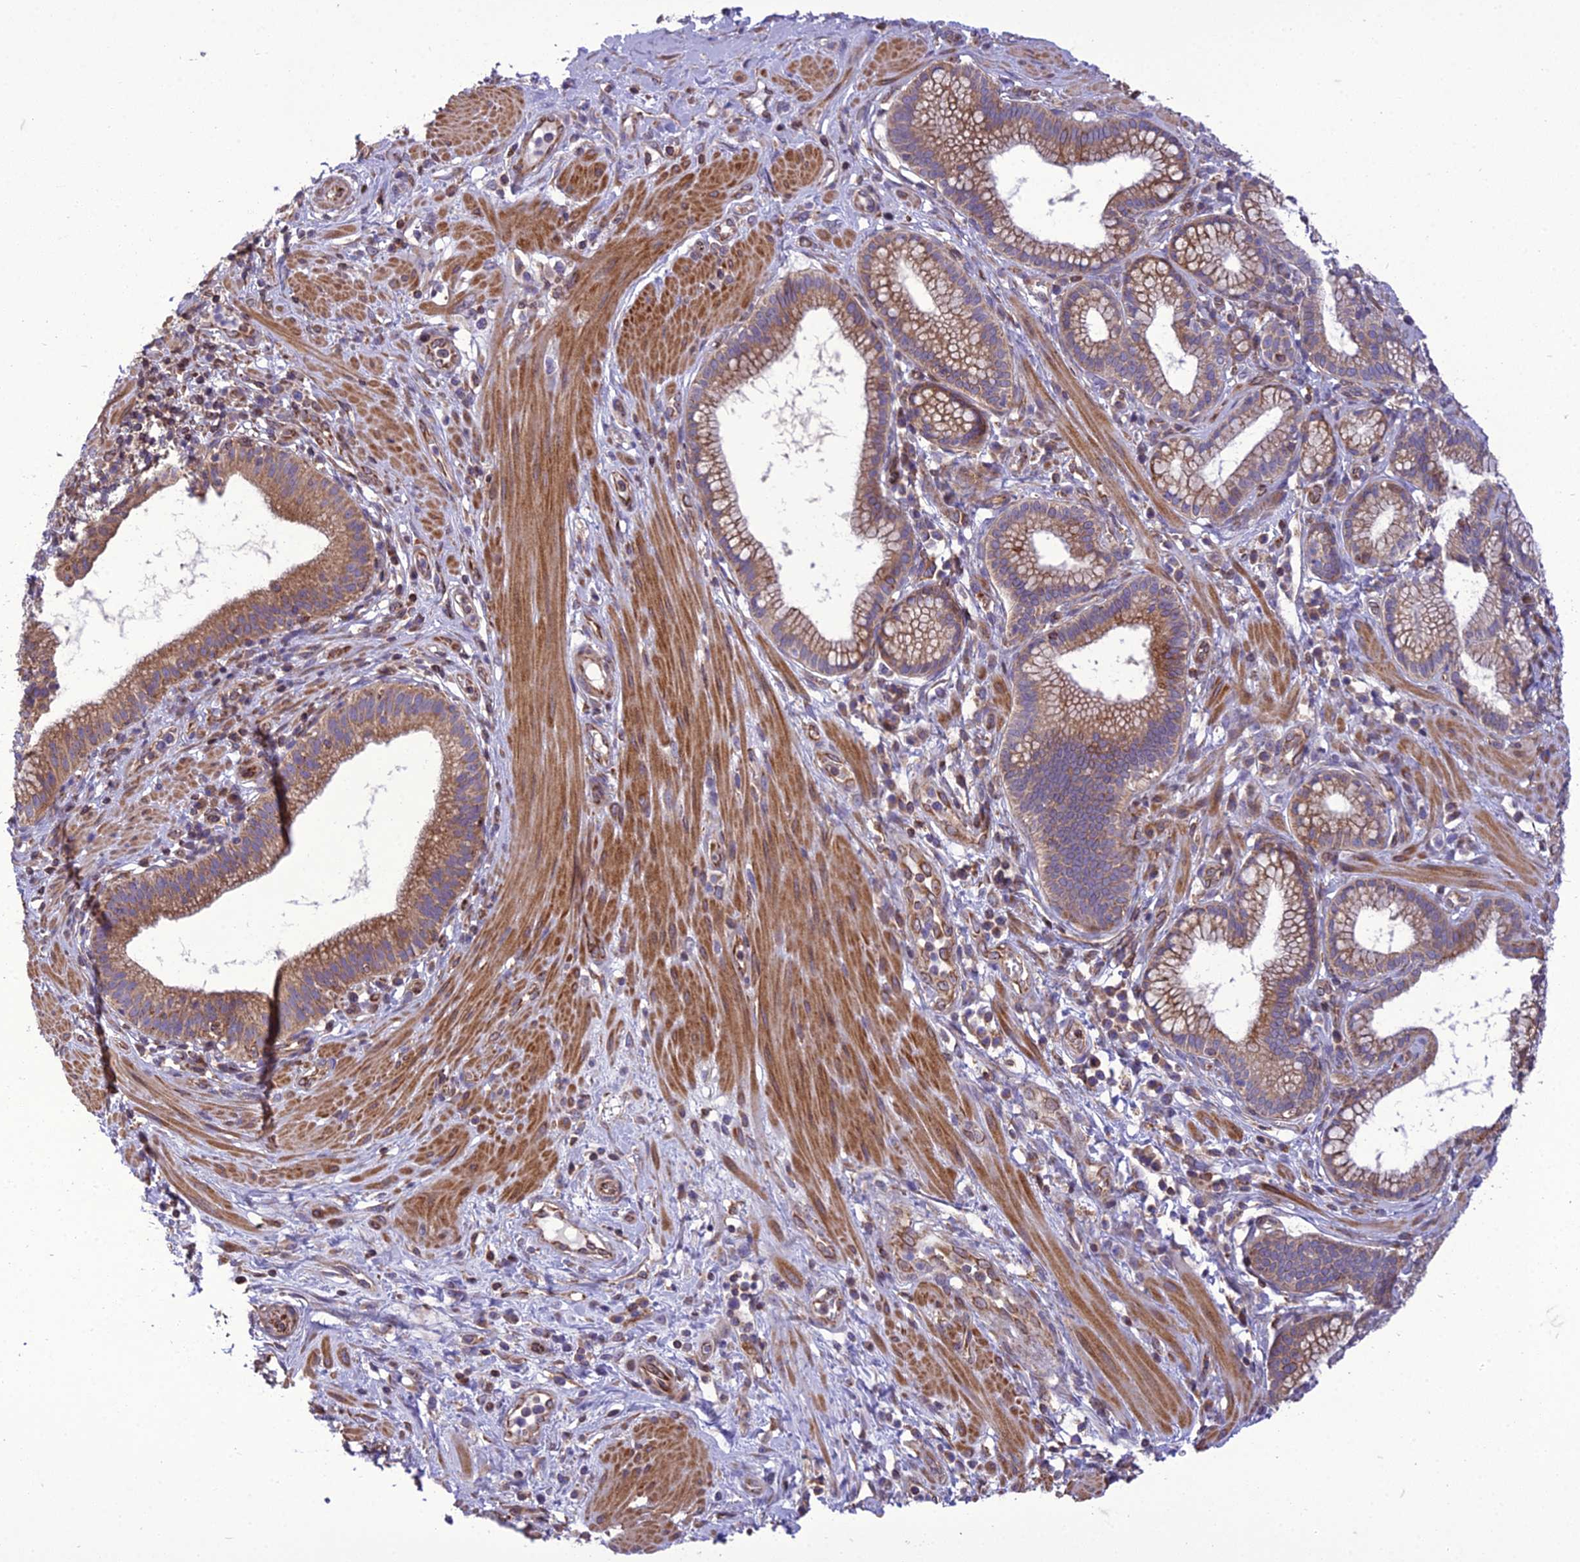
{"staining": {"intensity": "moderate", "quantity": ">75%", "location": "cytoplasmic/membranous"}, "tissue": "pancreatic cancer", "cell_type": "Tumor cells", "image_type": "cancer", "snomed": [{"axis": "morphology", "description": "Adenocarcinoma, NOS"}, {"axis": "topography", "description": "Pancreas"}], "caption": "Protein staining of pancreatic adenocarcinoma tissue demonstrates moderate cytoplasmic/membranous positivity in approximately >75% of tumor cells. The staining was performed using DAB (3,3'-diaminobenzidine) to visualize the protein expression in brown, while the nuclei were stained in blue with hematoxylin (Magnification: 20x).", "gene": "GIMAP1", "patient": {"sex": "male", "age": 72}}